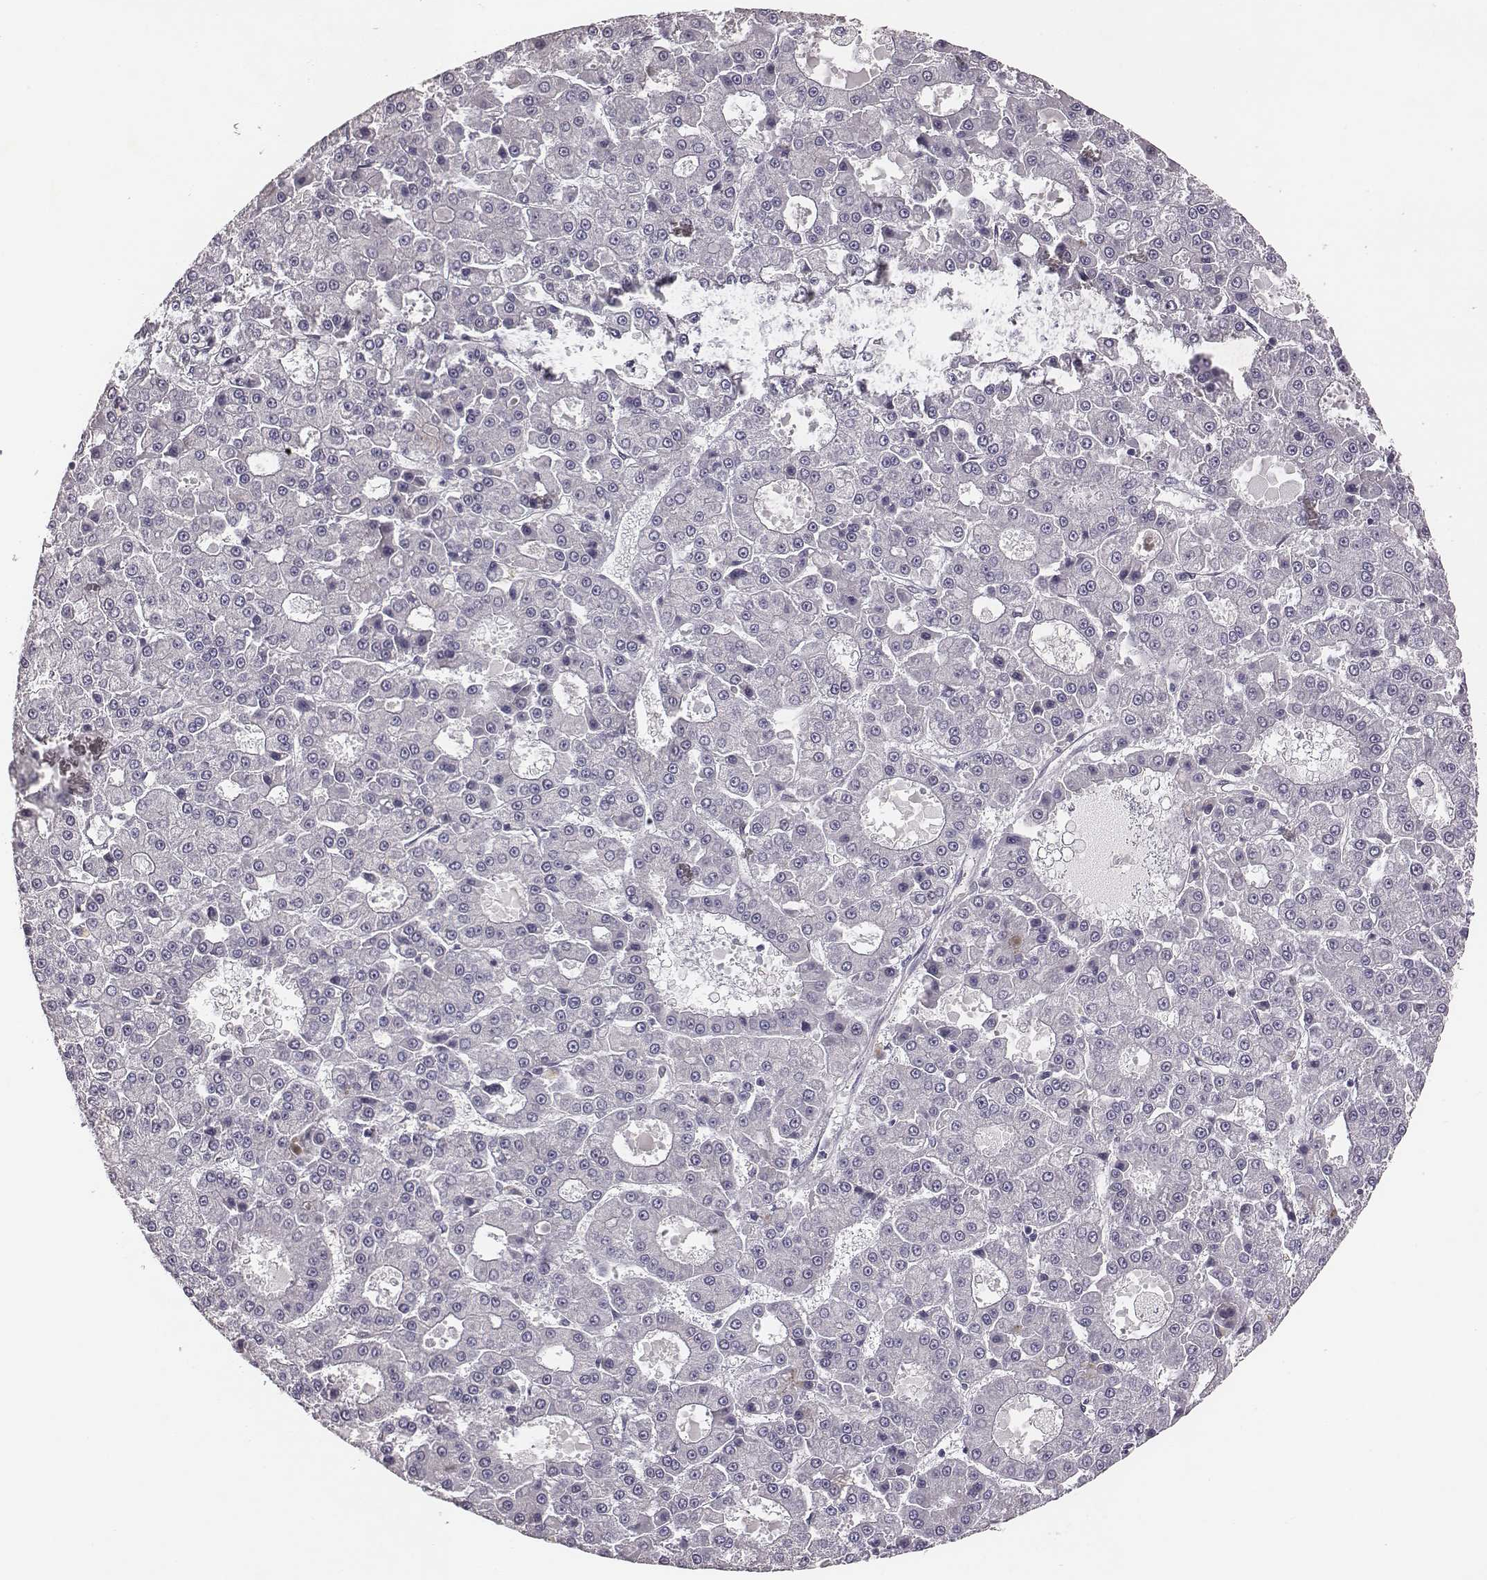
{"staining": {"intensity": "negative", "quantity": "none", "location": "none"}, "tissue": "liver cancer", "cell_type": "Tumor cells", "image_type": "cancer", "snomed": [{"axis": "morphology", "description": "Carcinoma, Hepatocellular, NOS"}, {"axis": "topography", "description": "Liver"}], "caption": "There is no significant expression in tumor cells of liver cancer.", "gene": "SCARF1", "patient": {"sex": "male", "age": 70}}